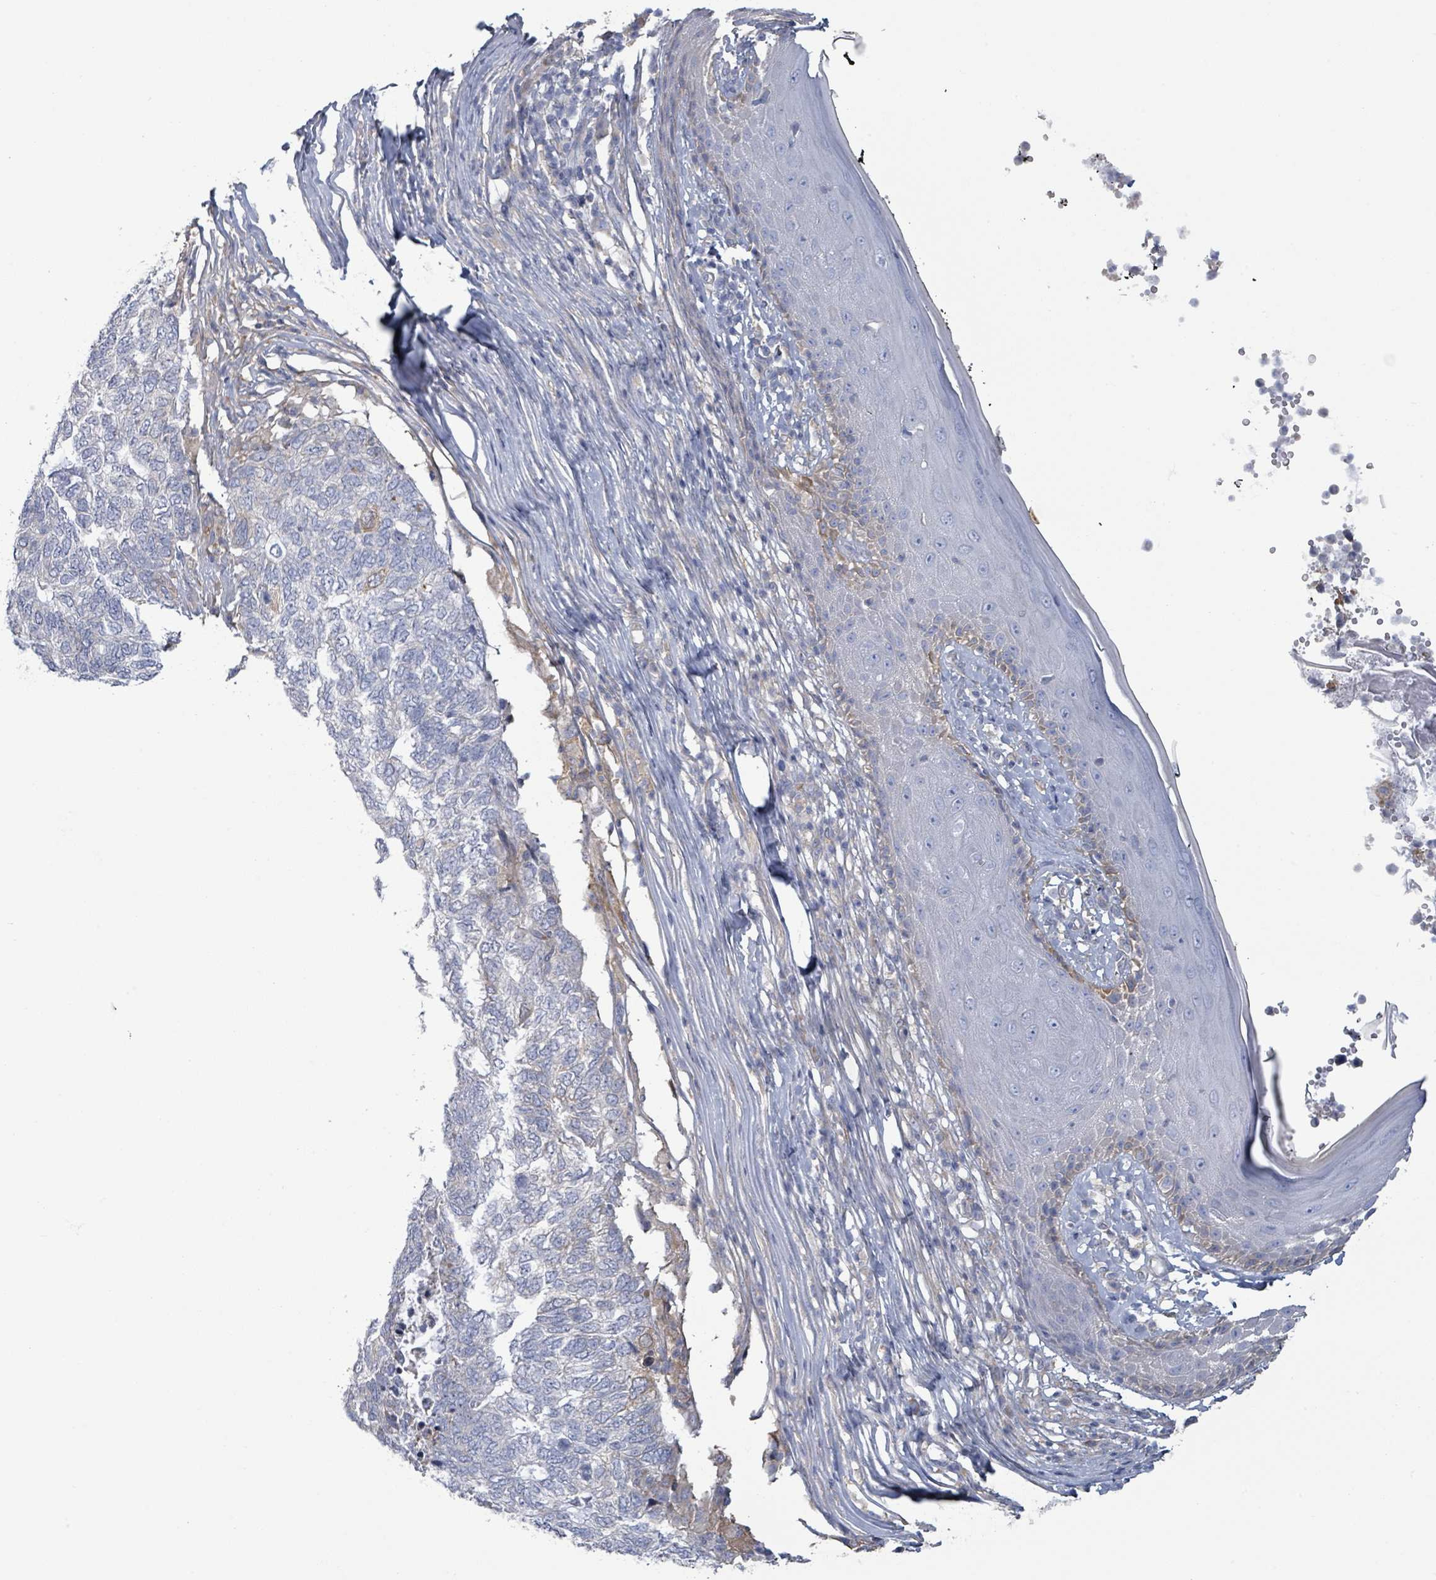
{"staining": {"intensity": "negative", "quantity": "none", "location": "none"}, "tissue": "skin cancer", "cell_type": "Tumor cells", "image_type": "cancer", "snomed": [{"axis": "morphology", "description": "Basal cell carcinoma"}, {"axis": "topography", "description": "Skin"}], "caption": "Immunohistochemistry of human skin basal cell carcinoma displays no staining in tumor cells. (DAB (3,3'-diaminobenzidine) IHC, high magnification).", "gene": "COL13A1", "patient": {"sex": "female", "age": 65}}